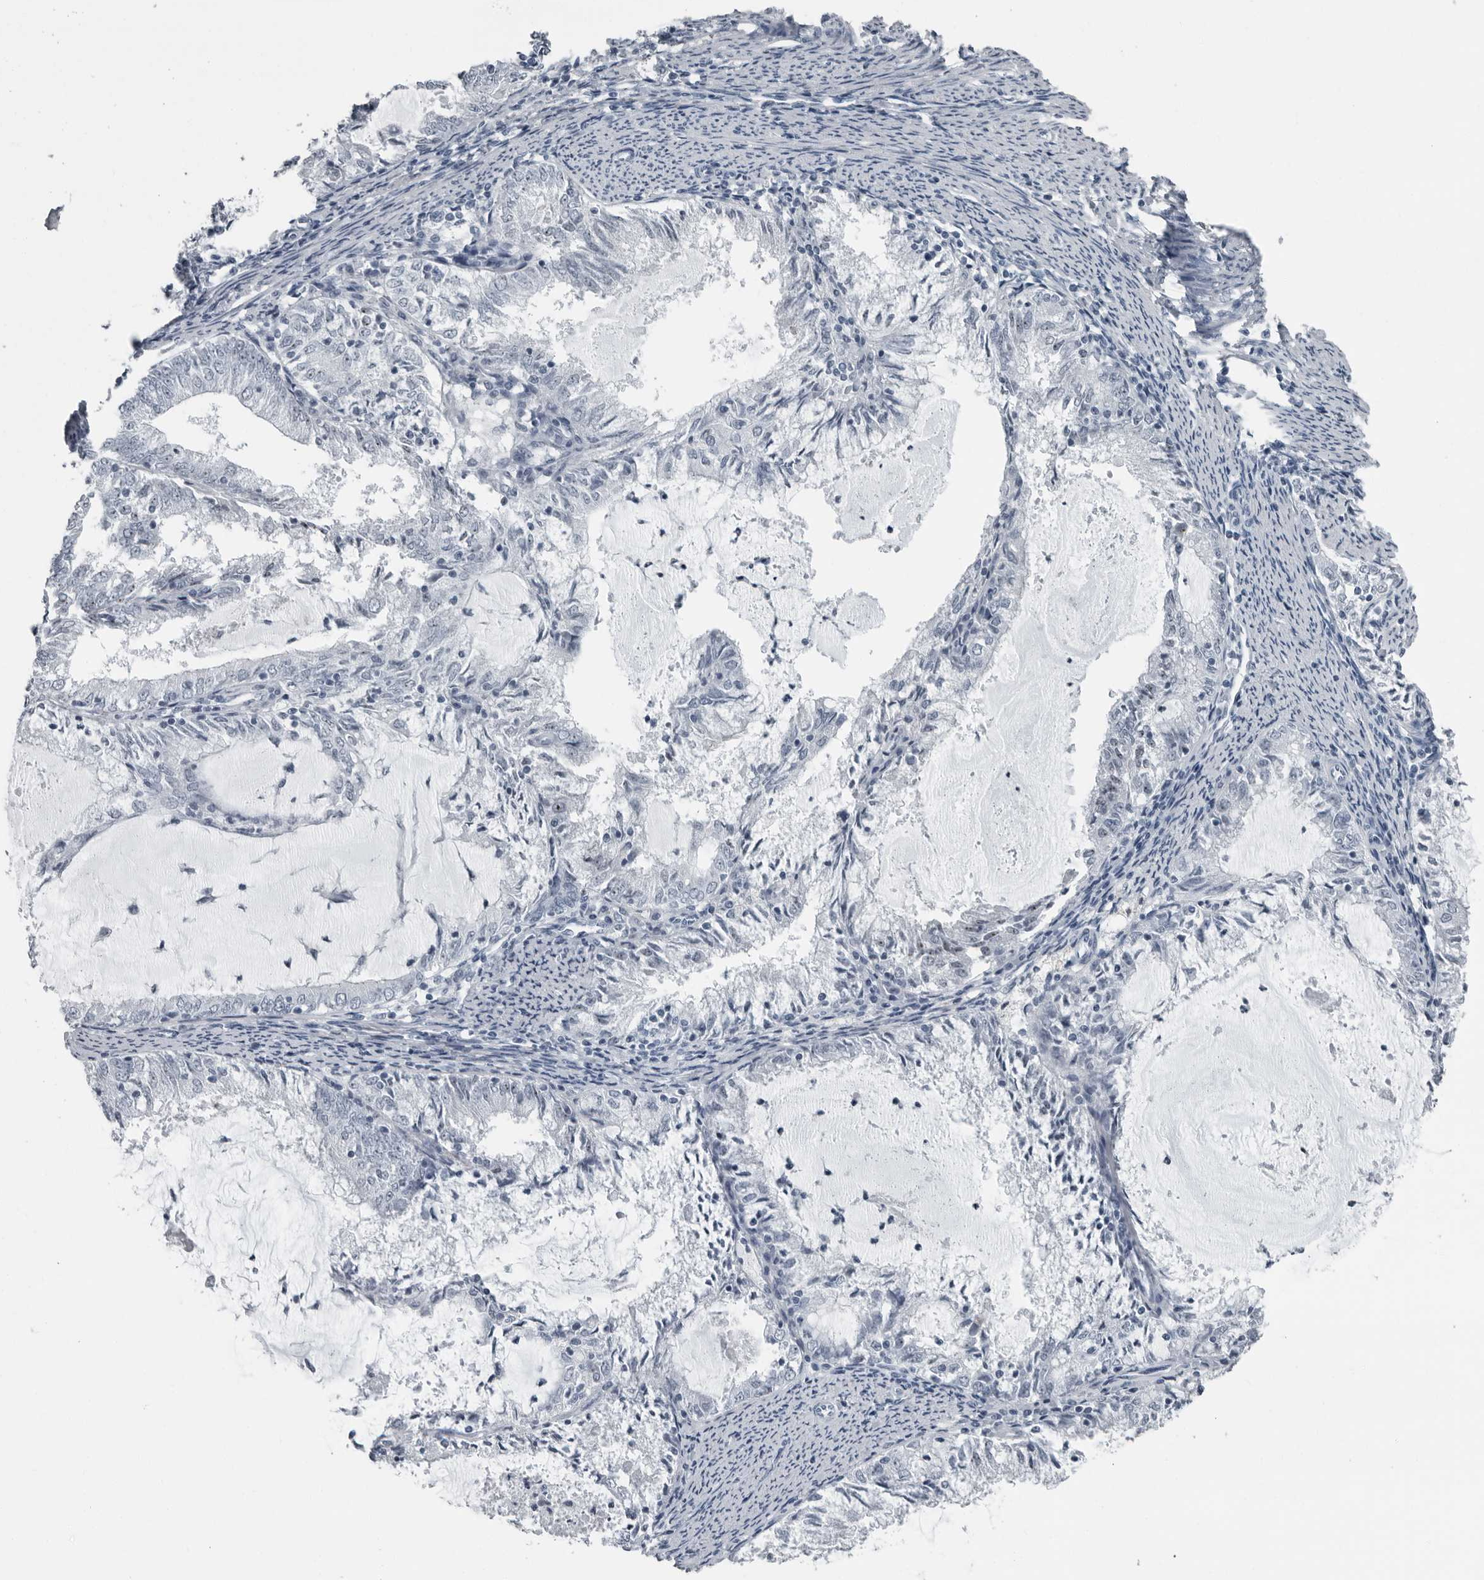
{"staining": {"intensity": "negative", "quantity": "none", "location": "none"}, "tissue": "endometrial cancer", "cell_type": "Tumor cells", "image_type": "cancer", "snomed": [{"axis": "morphology", "description": "Adenocarcinoma, NOS"}, {"axis": "topography", "description": "Endometrium"}], "caption": "Endometrial cancer (adenocarcinoma) was stained to show a protein in brown. There is no significant positivity in tumor cells.", "gene": "PDCD11", "patient": {"sex": "female", "age": 57}}